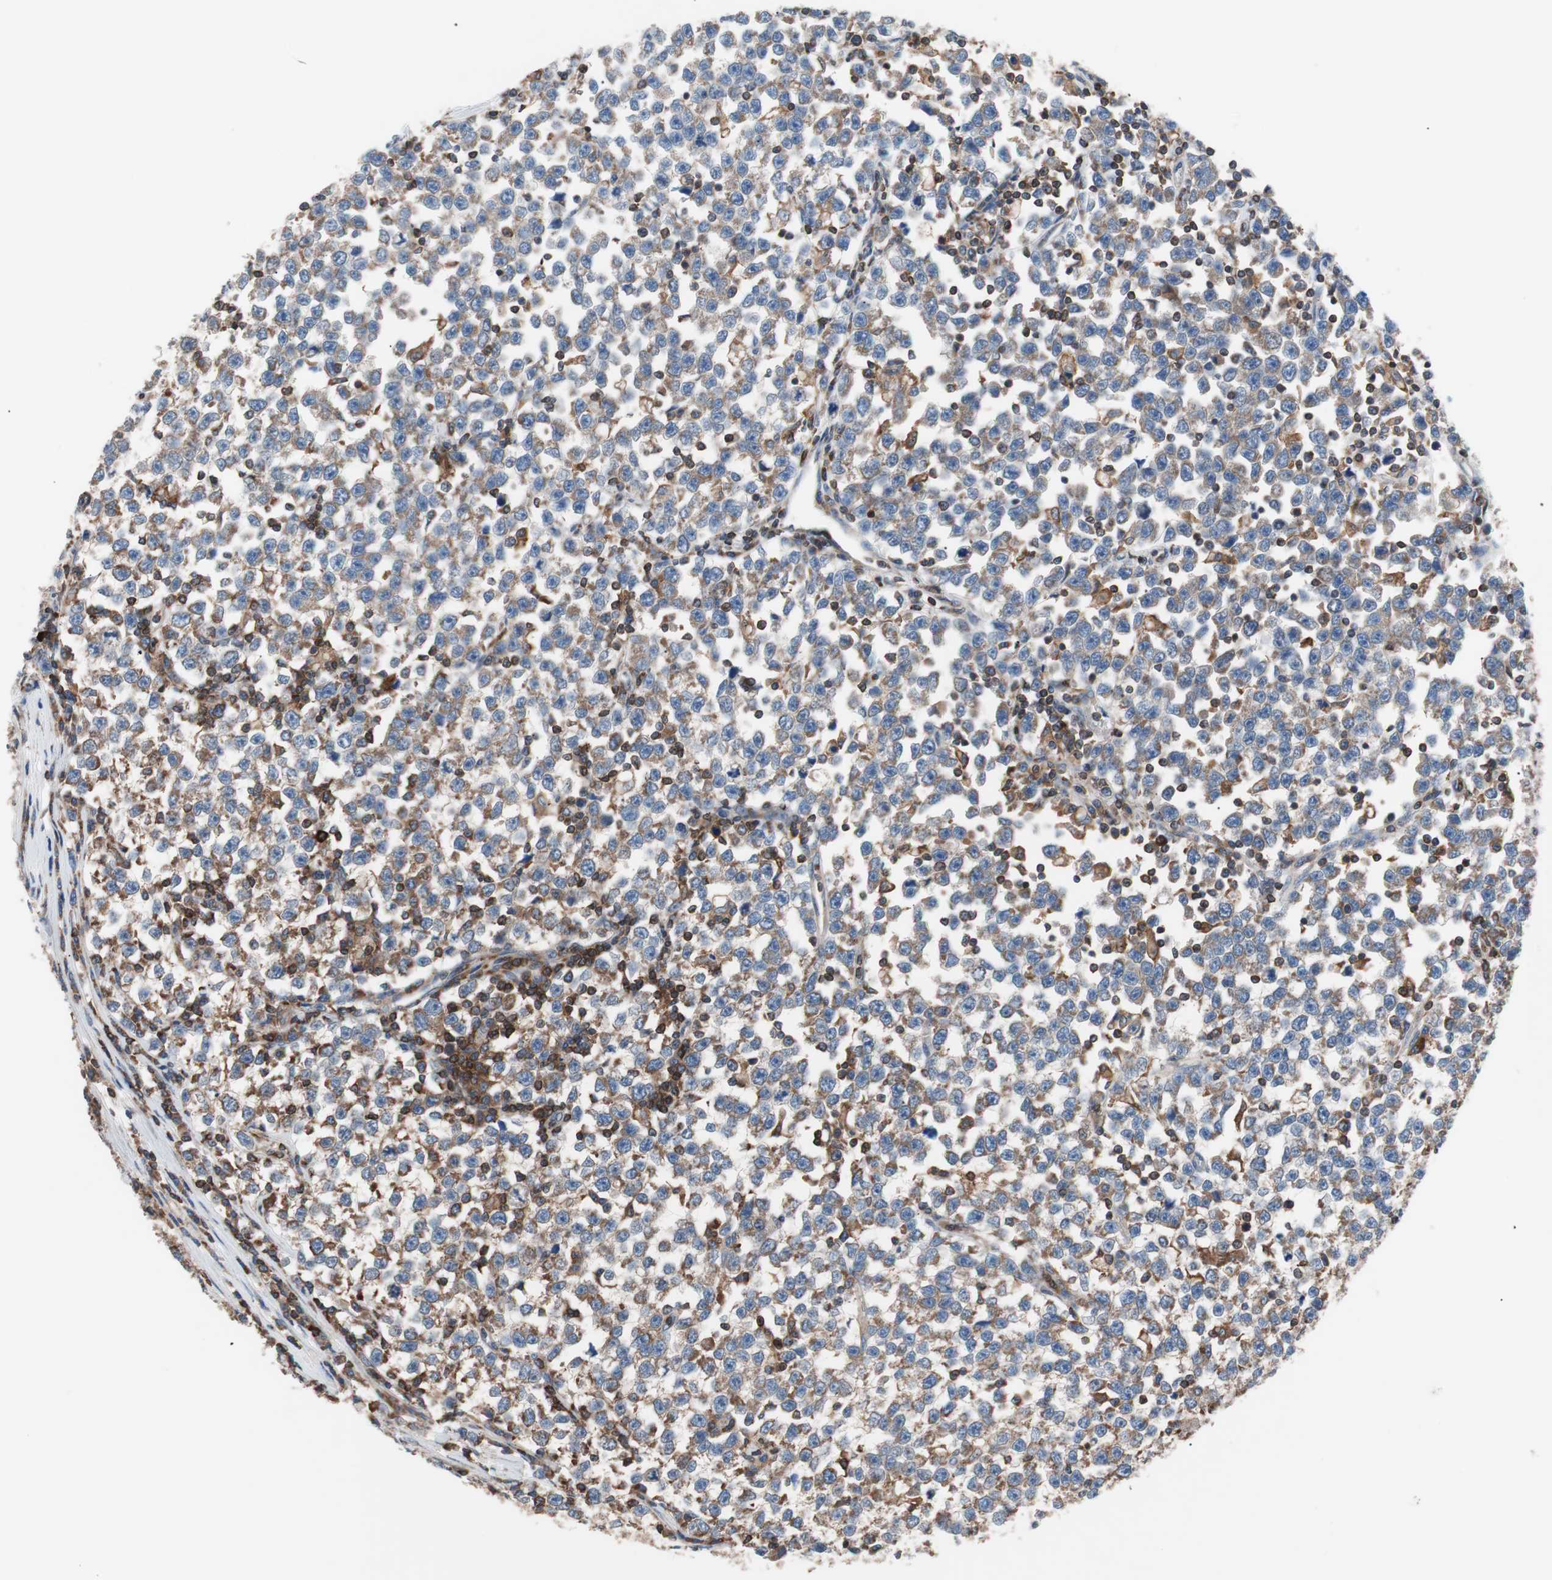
{"staining": {"intensity": "moderate", "quantity": ">75%", "location": "cytoplasmic/membranous"}, "tissue": "testis cancer", "cell_type": "Tumor cells", "image_type": "cancer", "snomed": [{"axis": "morphology", "description": "Seminoma, NOS"}, {"axis": "topography", "description": "Testis"}], "caption": "Tumor cells demonstrate moderate cytoplasmic/membranous positivity in approximately >75% of cells in seminoma (testis). (DAB (3,3'-diaminobenzidine) = brown stain, brightfield microscopy at high magnification).", "gene": "PIK3R1", "patient": {"sex": "male", "age": 43}}